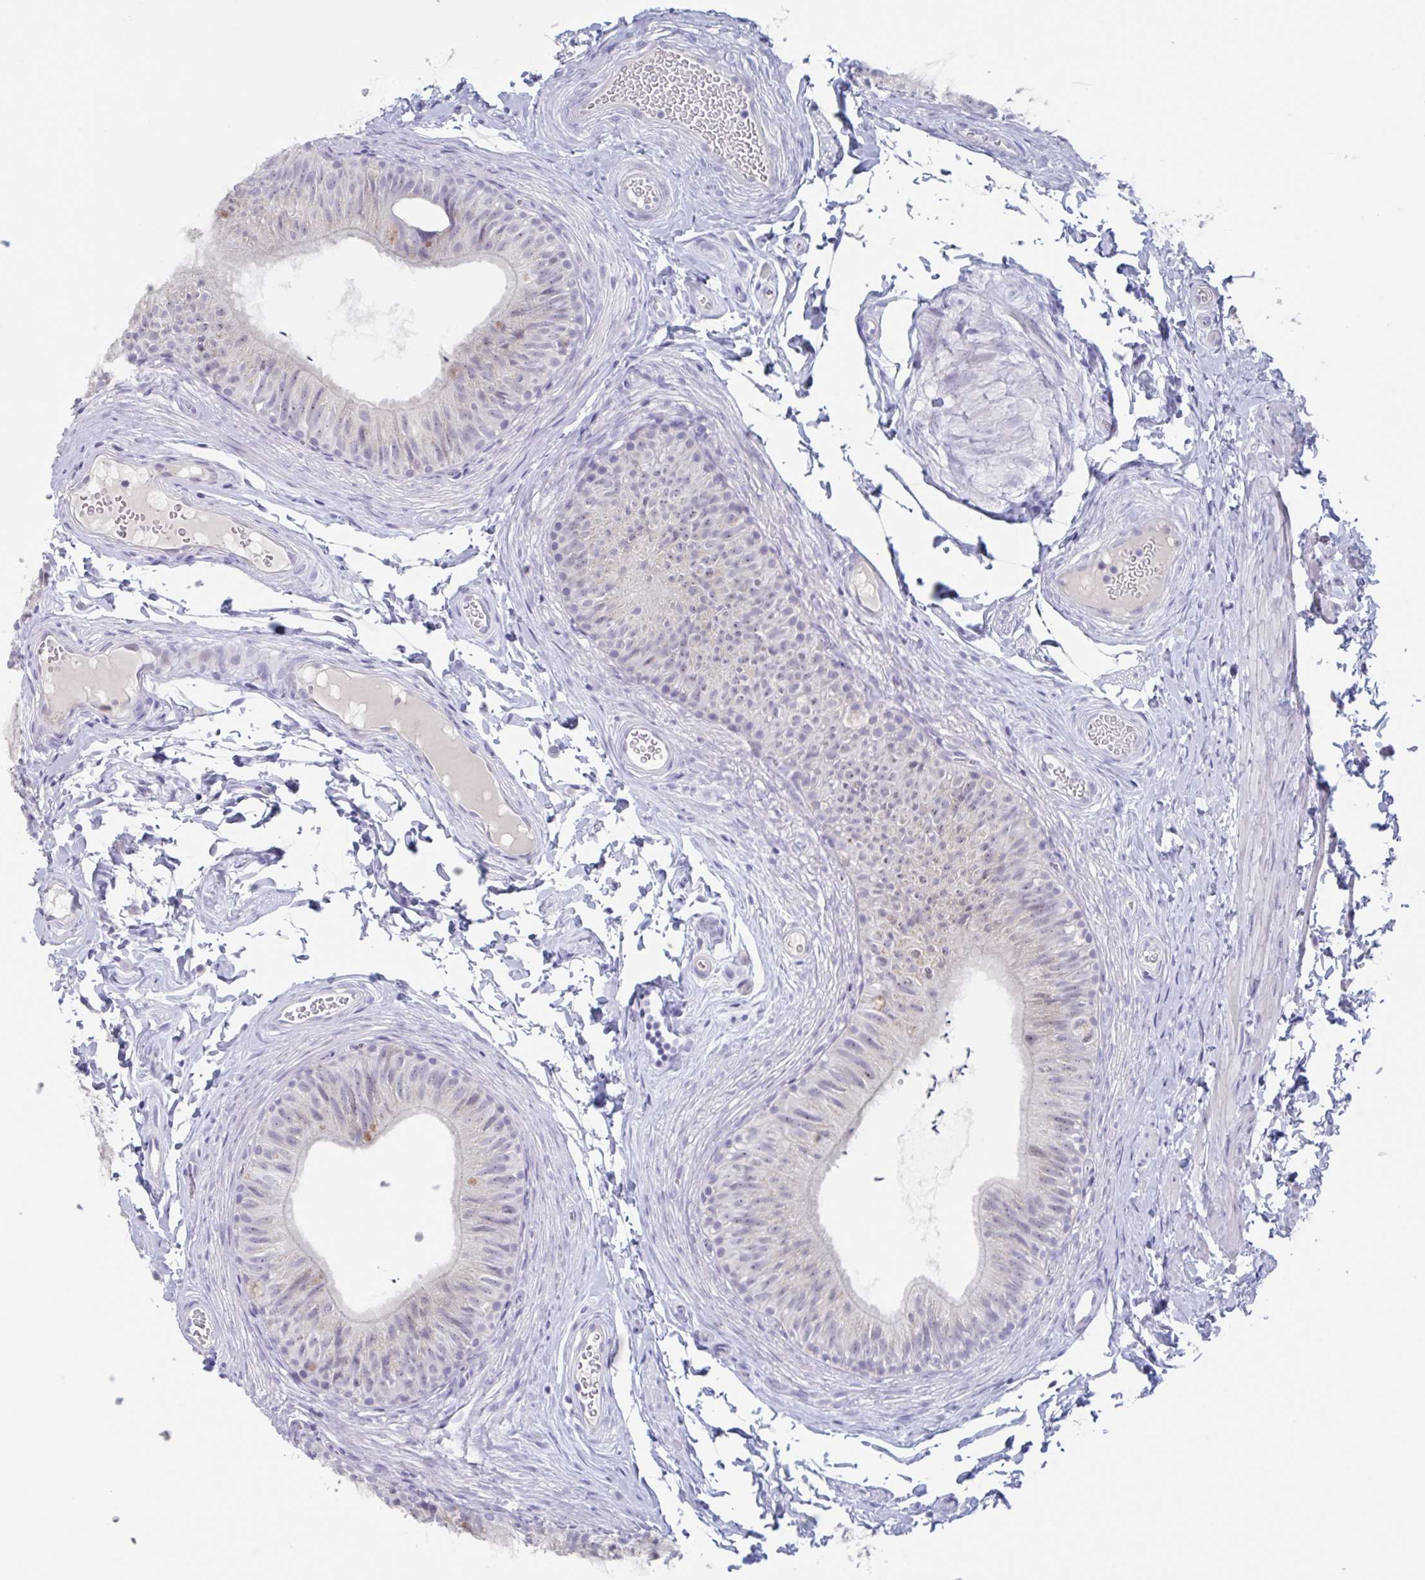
{"staining": {"intensity": "weak", "quantity": "<25%", "location": "cytoplasmic/membranous,nuclear"}, "tissue": "epididymis", "cell_type": "Glandular cells", "image_type": "normal", "snomed": [{"axis": "morphology", "description": "Normal tissue, NOS"}, {"axis": "topography", "description": "Epididymis, spermatic cord, NOS"}, {"axis": "topography", "description": "Epididymis"}, {"axis": "topography", "description": "Peripheral nerve tissue"}], "caption": "A histopathology image of human epididymis is negative for staining in glandular cells. (Stains: DAB (3,3'-diaminobenzidine) IHC with hematoxylin counter stain, Microscopy: brightfield microscopy at high magnification).", "gene": "NOXRED1", "patient": {"sex": "male", "age": 29}}